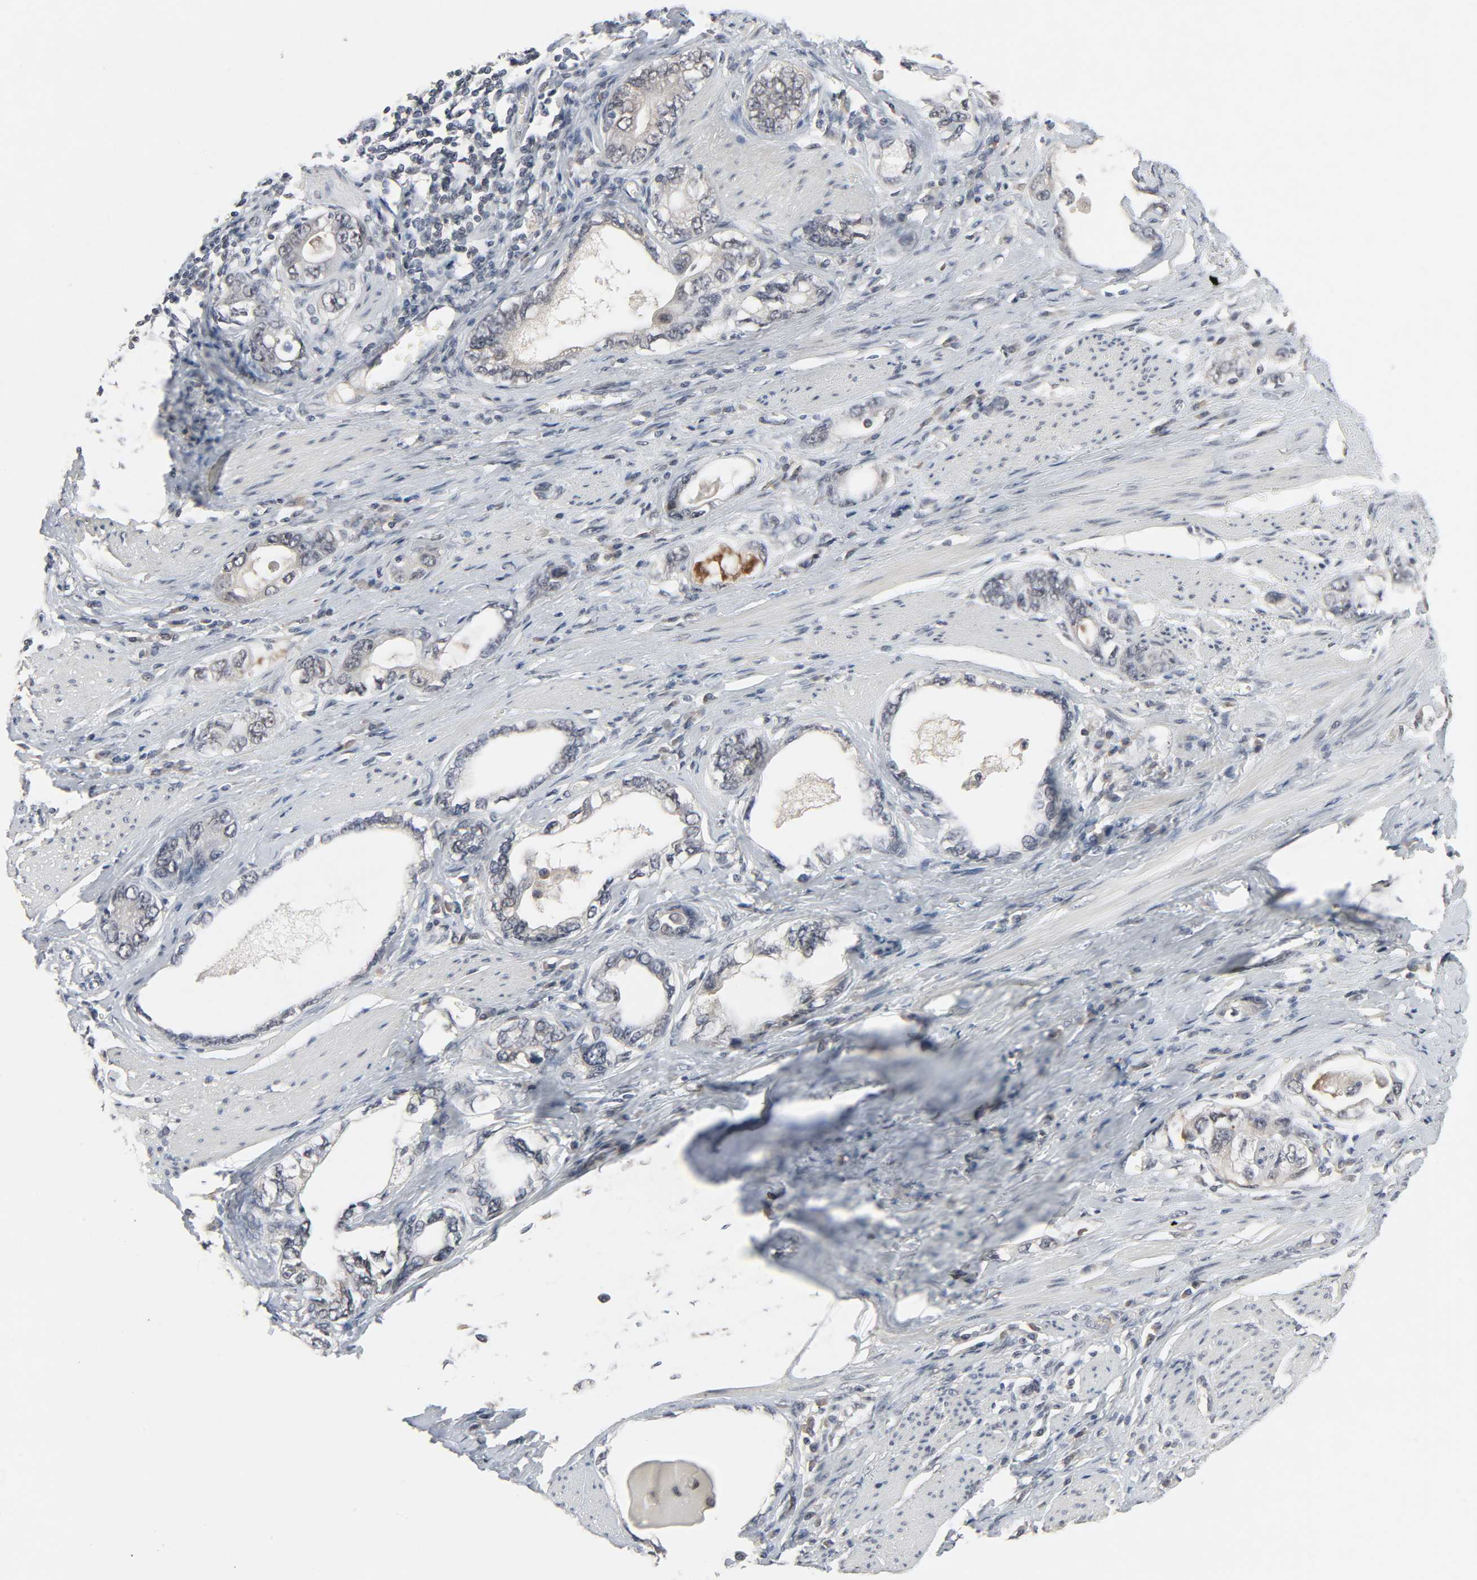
{"staining": {"intensity": "weak", "quantity": "<25%", "location": "cytoplasmic/membranous"}, "tissue": "stomach cancer", "cell_type": "Tumor cells", "image_type": "cancer", "snomed": [{"axis": "morphology", "description": "Adenocarcinoma, NOS"}, {"axis": "topography", "description": "Stomach, lower"}], "caption": "An IHC micrograph of adenocarcinoma (stomach) is shown. There is no staining in tumor cells of adenocarcinoma (stomach).", "gene": "MT3", "patient": {"sex": "female", "age": 93}}